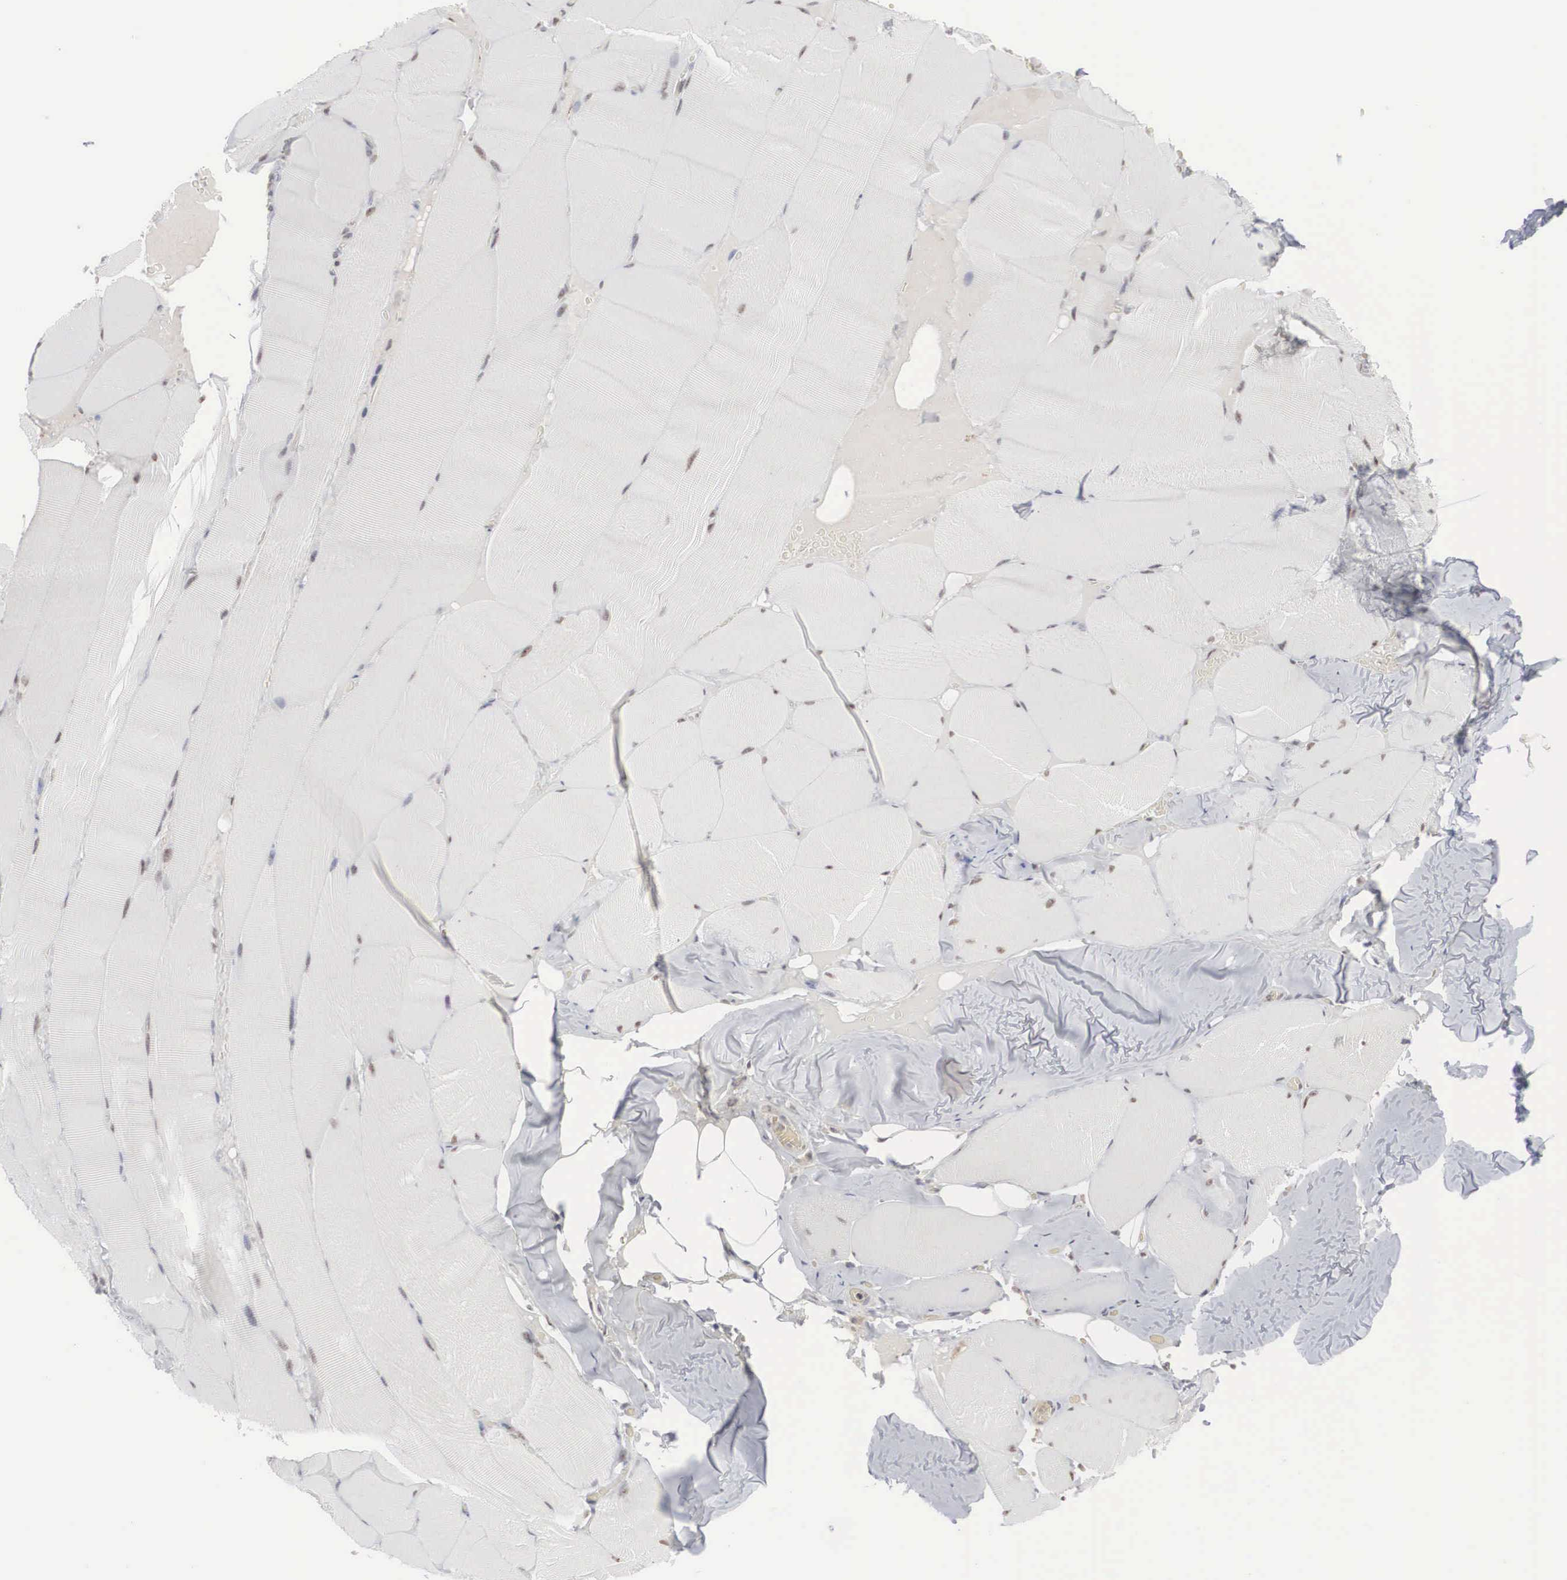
{"staining": {"intensity": "negative", "quantity": "none", "location": "none"}, "tissue": "skeletal muscle", "cell_type": "Myocytes", "image_type": "normal", "snomed": [{"axis": "morphology", "description": "Normal tissue, NOS"}, {"axis": "topography", "description": "Skeletal muscle"}], "caption": "DAB (3,3'-diaminobenzidine) immunohistochemical staining of normal human skeletal muscle shows no significant expression in myocytes.", "gene": "AUTS2", "patient": {"sex": "male", "age": 71}}